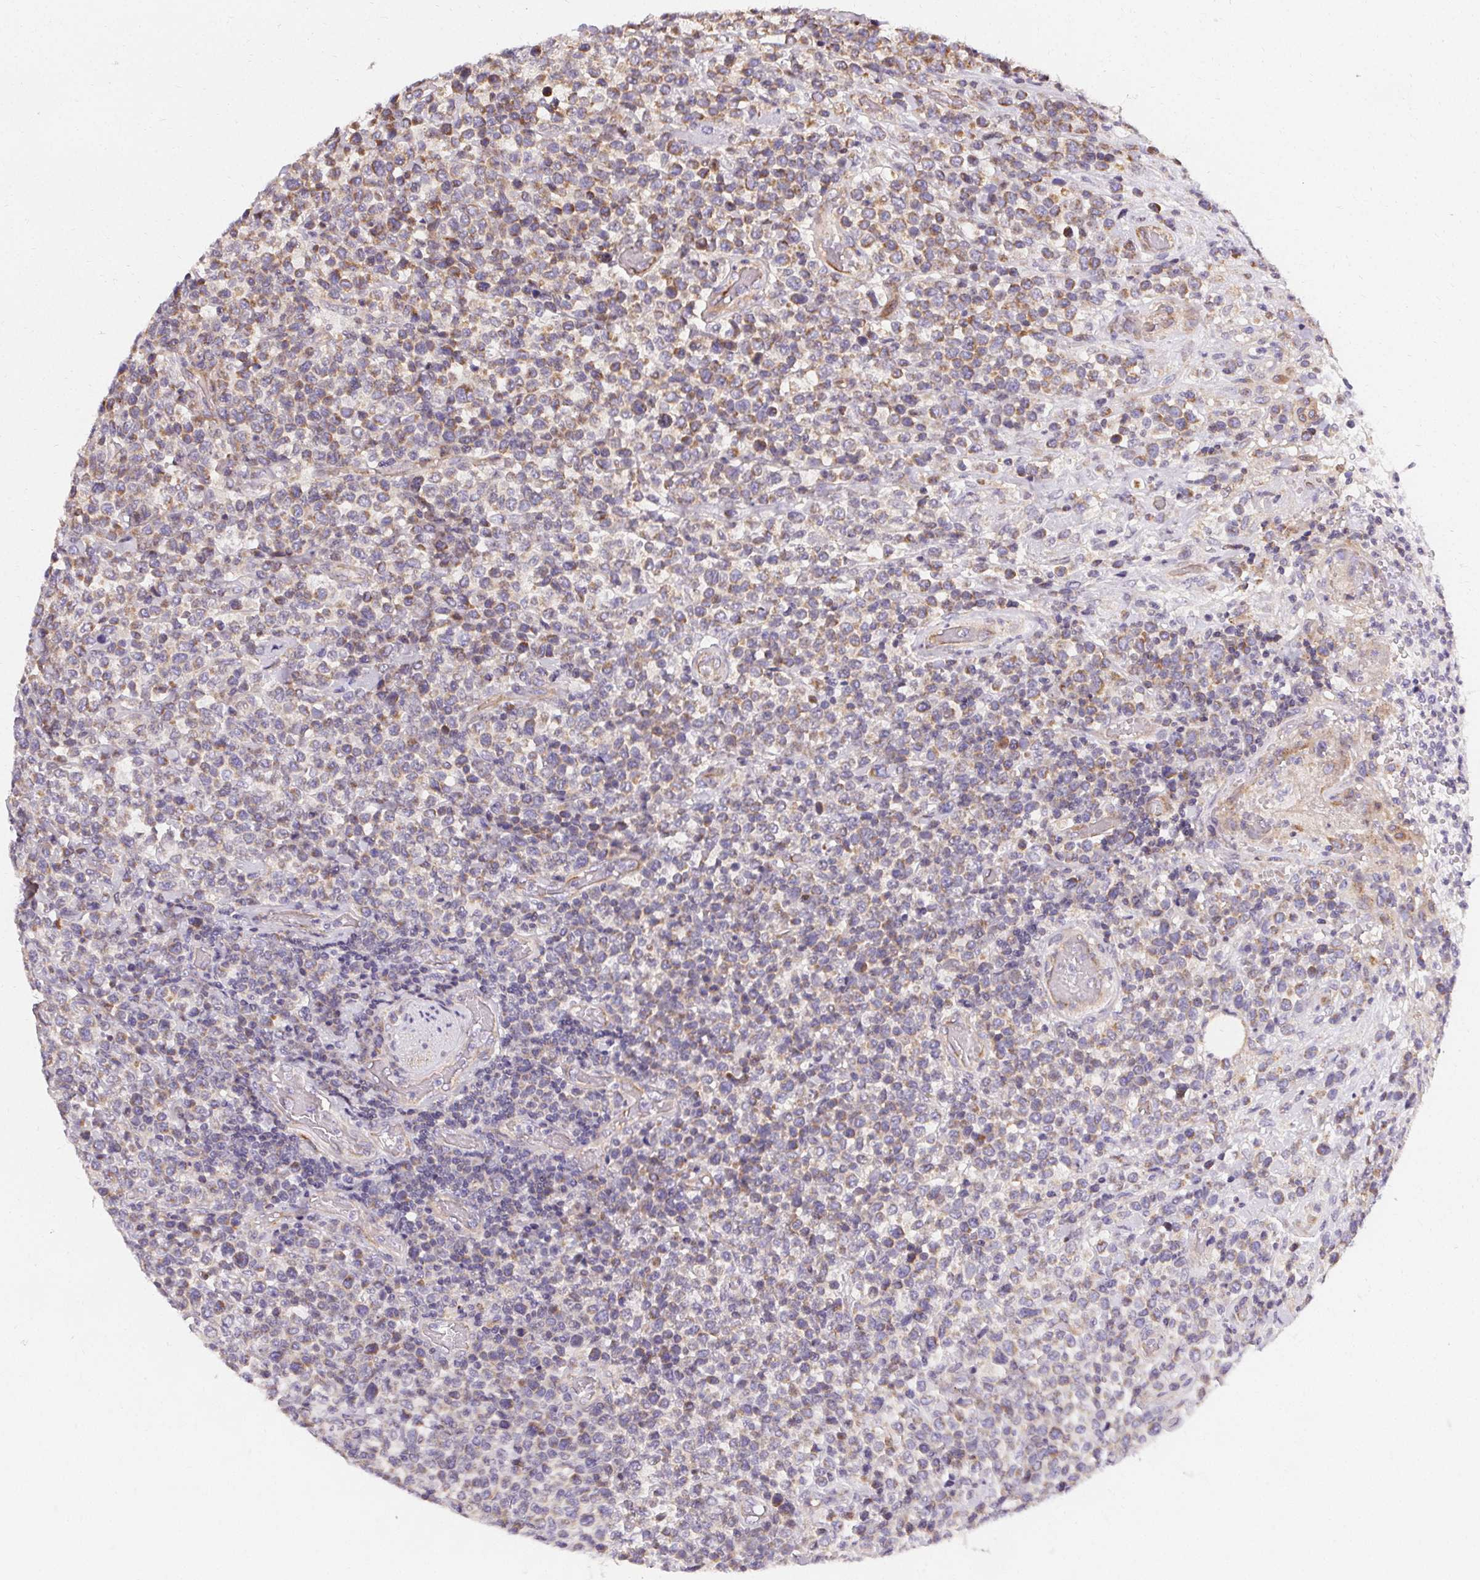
{"staining": {"intensity": "weak", "quantity": "<25%", "location": "cytoplasmic/membranous"}, "tissue": "lymphoma", "cell_type": "Tumor cells", "image_type": "cancer", "snomed": [{"axis": "morphology", "description": "Malignant lymphoma, non-Hodgkin's type, High grade"}, {"axis": "topography", "description": "Soft tissue"}], "caption": "A micrograph of human lymphoma is negative for staining in tumor cells.", "gene": "APLP1", "patient": {"sex": "female", "age": 56}}